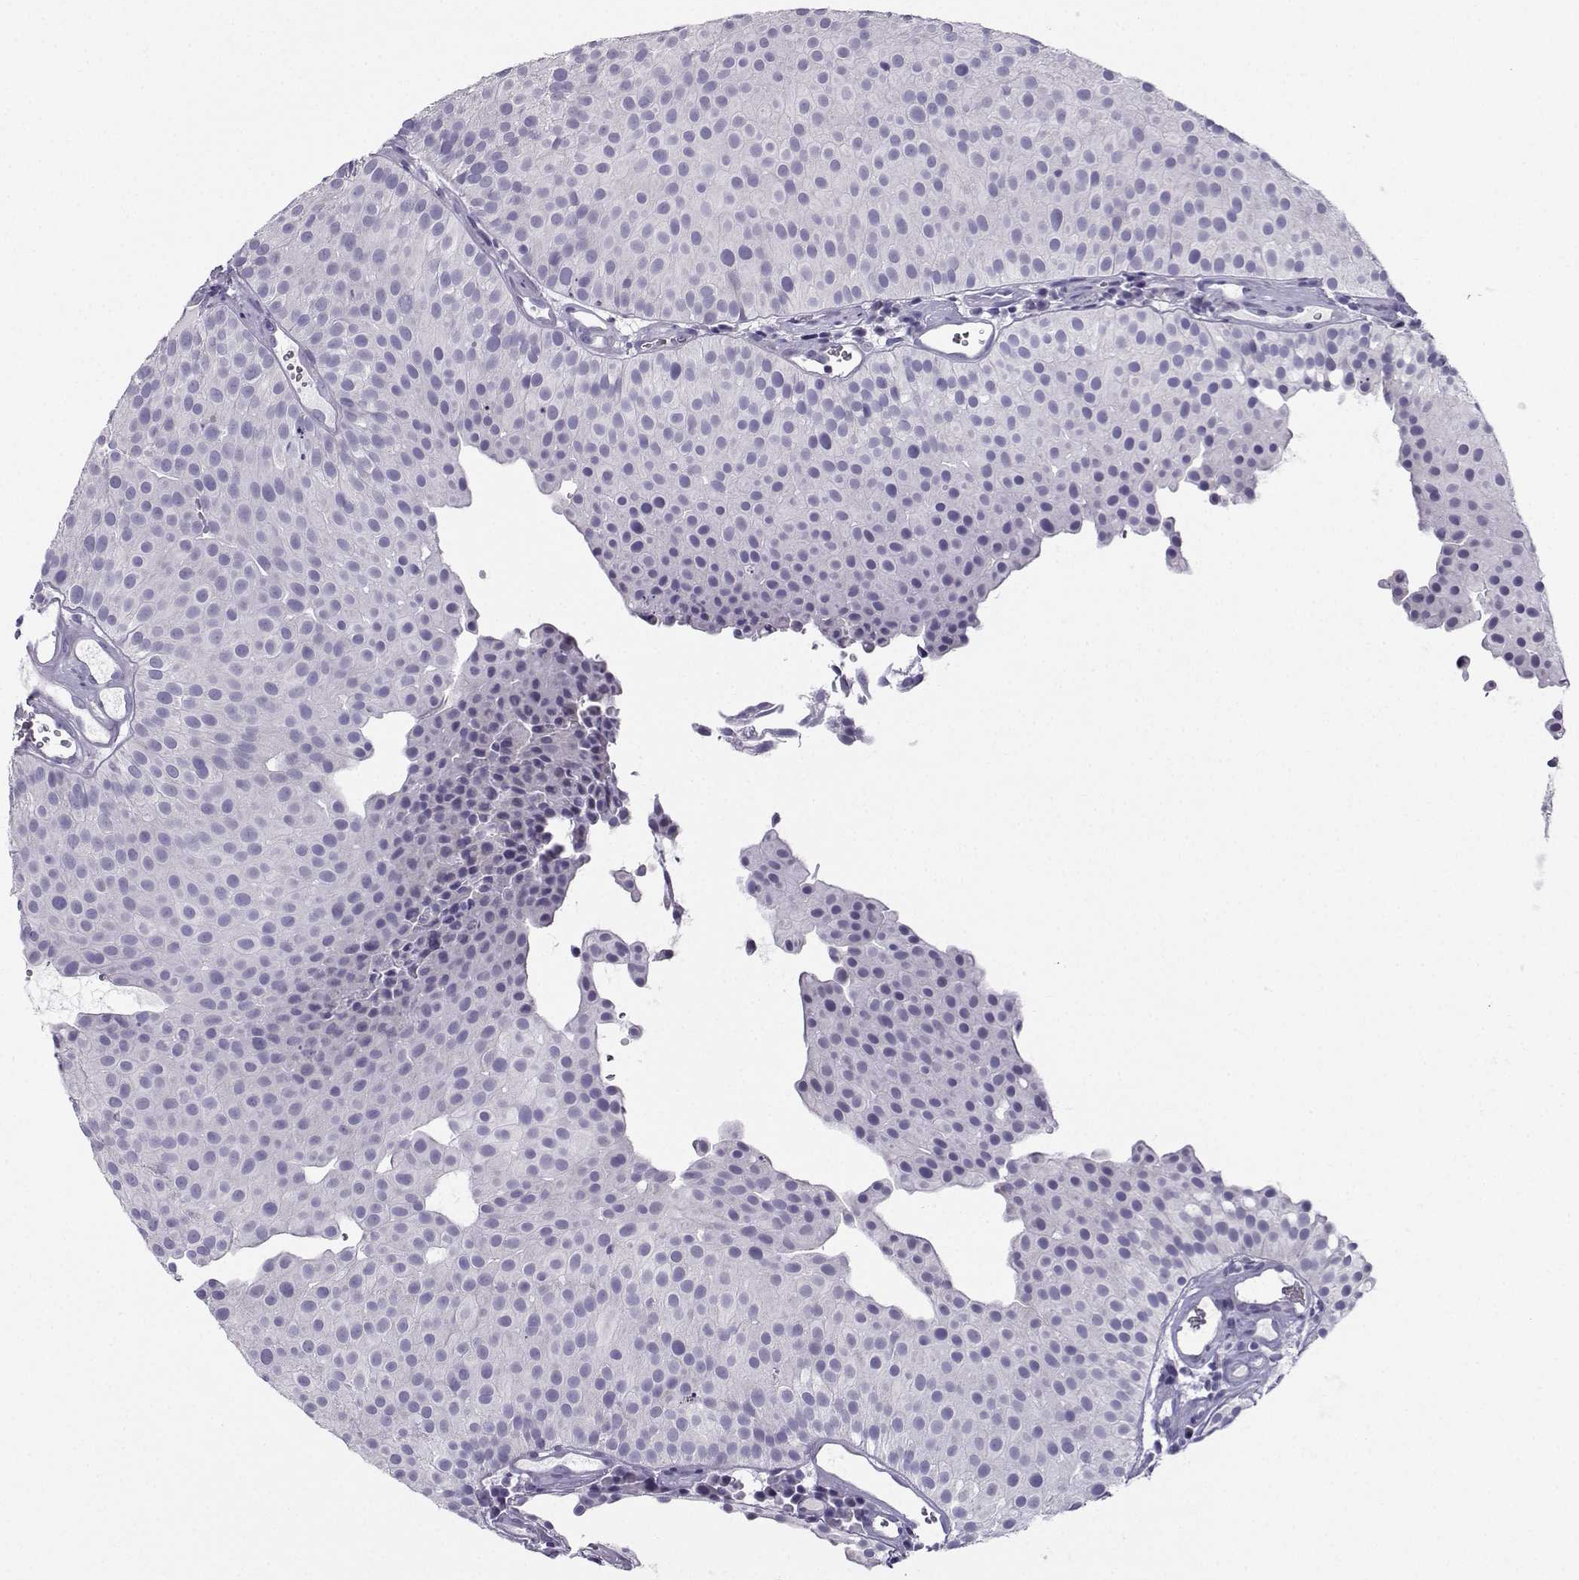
{"staining": {"intensity": "negative", "quantity": "none", "location": "none"}, "tissue": "urothelial cancer", "cell_type": "Tumor cells", "image_type": "cancer", "snomed": [{"axis": "morphology", "description": "Urothelial carcinoma, Low grade"}, {"axis": "topography", "description": "Urinary bladder"}], "caption": "Tumor cells are negative for brown protein staining in urothelial cancer.", "gene": "FBXO24", "patient": {"sex": "female", "age": 87}}